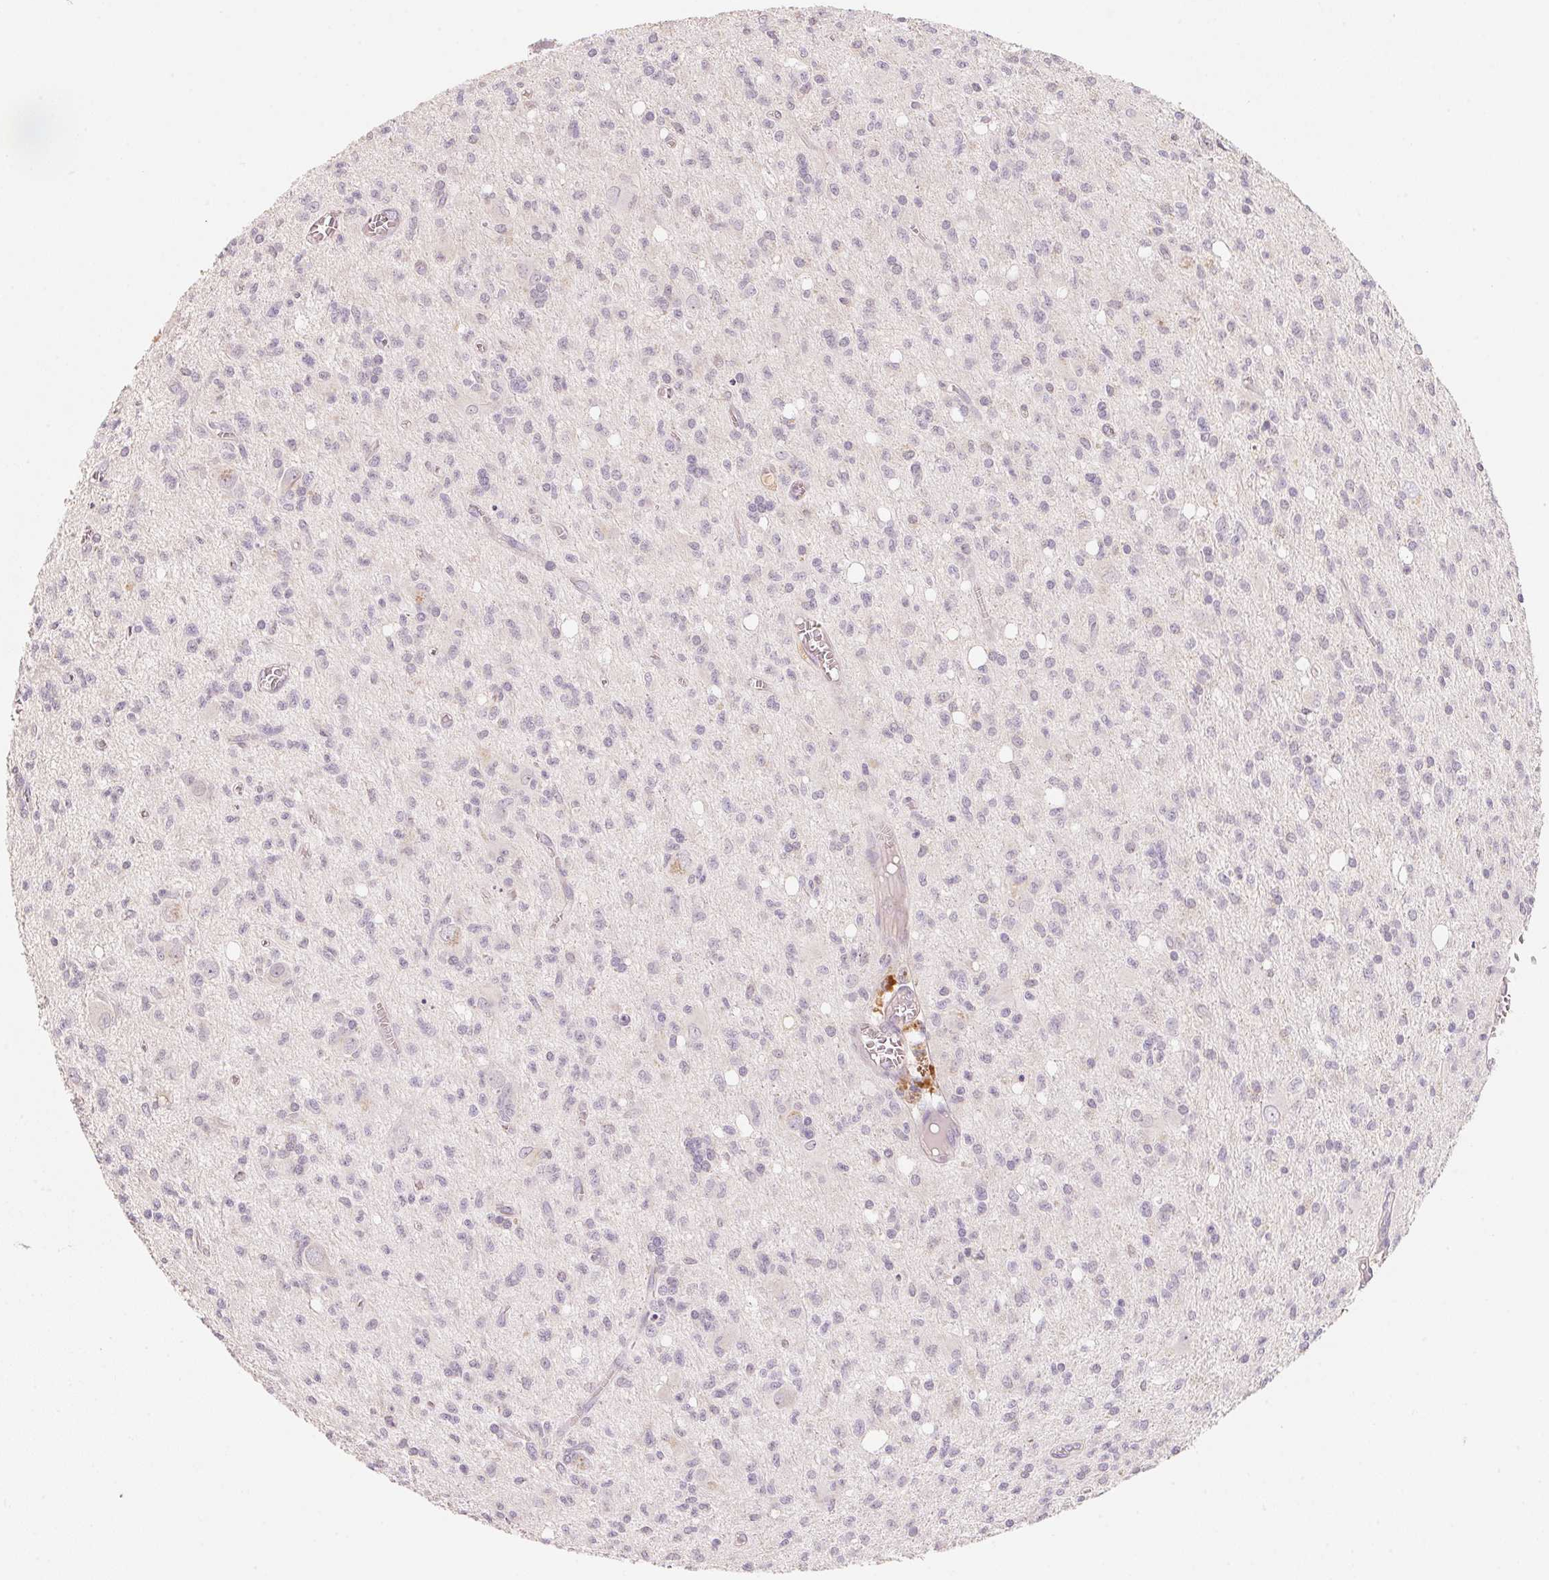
{"staining": {"intensity": "negative", "quantity": "none", "location": "none"}, "tissue": "glioma", "cell_type": "Tumor cells", "image_type": "cancer", "snomed": [{"axis": "morphology", "description": "Glioma, malignant, Low grade"}, {"axis": "topography", "description": "Brain"}], "caption": "Glioma stained for a protein using immunohistochemistry displays no positivity tumor cells.", "gene": "TREH", "patient": {"sex": "male", "age": 64}}